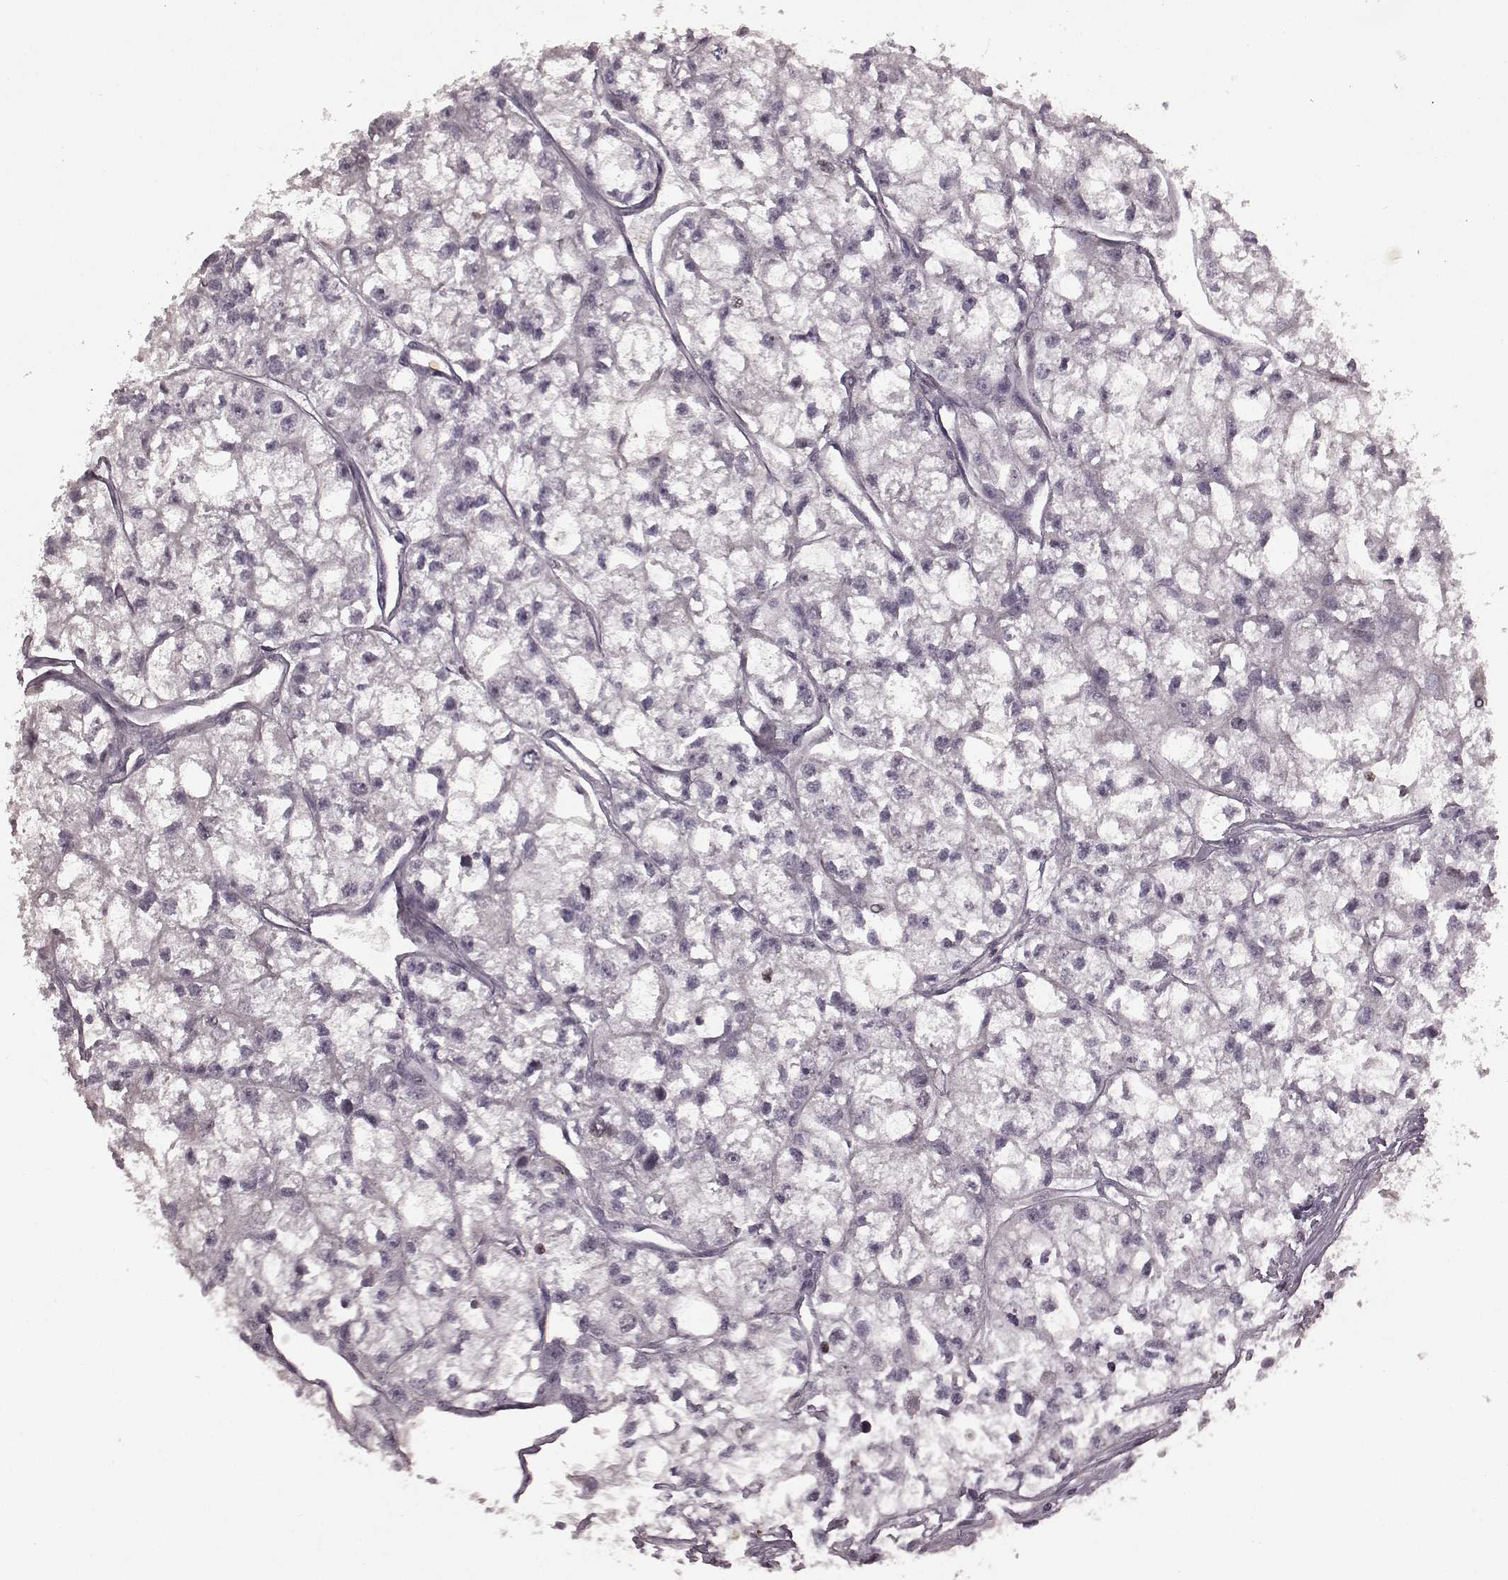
{"staining": {"intensity": "moderate", "quantity": "<25%", "location": "nuclear"}, "tissue": "renal cancer", "cell_type": "Tumor cells", "image_type": "cancer", "snomed": [{"axis": "morphology", "description": "Adenocarcinoma, NOS"}, {"axis": "topography", "description": "Kidney"}], "caption": "A brown stain highlights moderate nuclear staining of a protein in human renal adenocarcinoma tumor cells. Nuclei are stained in blue.", "gene": "CCNA2", "patient": {"sex": "male", "age": 56}}